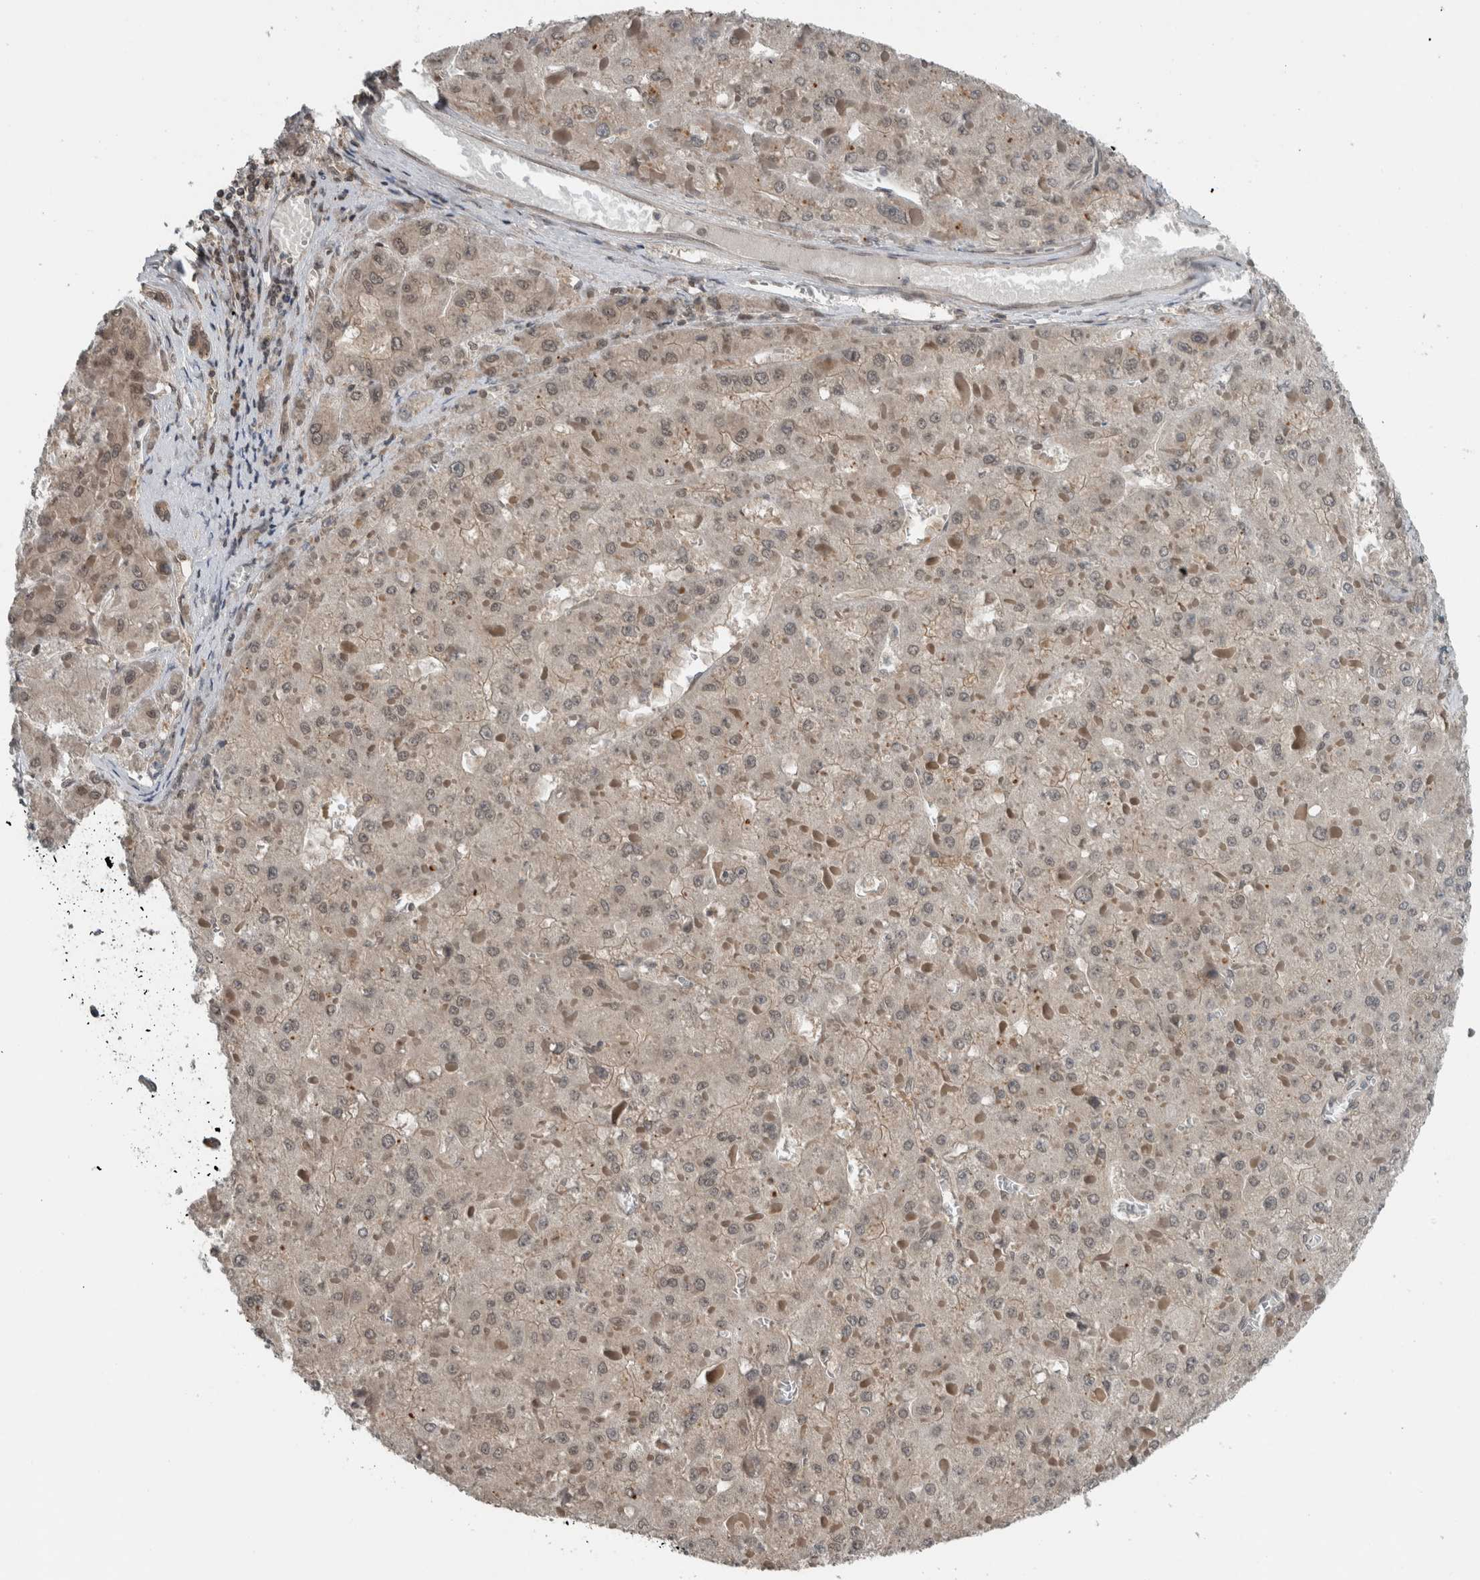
{"staining": {"intensity": "weak", "quantity": "<25%", "location": "nuclear"}, "tissue": "liver cancer", "cell_type": "Tumor cells", "image_type": "cancer", "snomed": [{"axis": "morphology", "description": "Carcinoma, Hepatocellular, NOS"}, {"axis": "topography", "description": "Liver"}], "caption": "Immunohistochemistry (IHC) of human liver hepatocellular carcinoma shows no positivity in tumor cells. (Immunohistochemistry, brightfield microscopy, high magnification).", "gene": "SPAG7", "patient": {"sex": "female", "age": 73}}